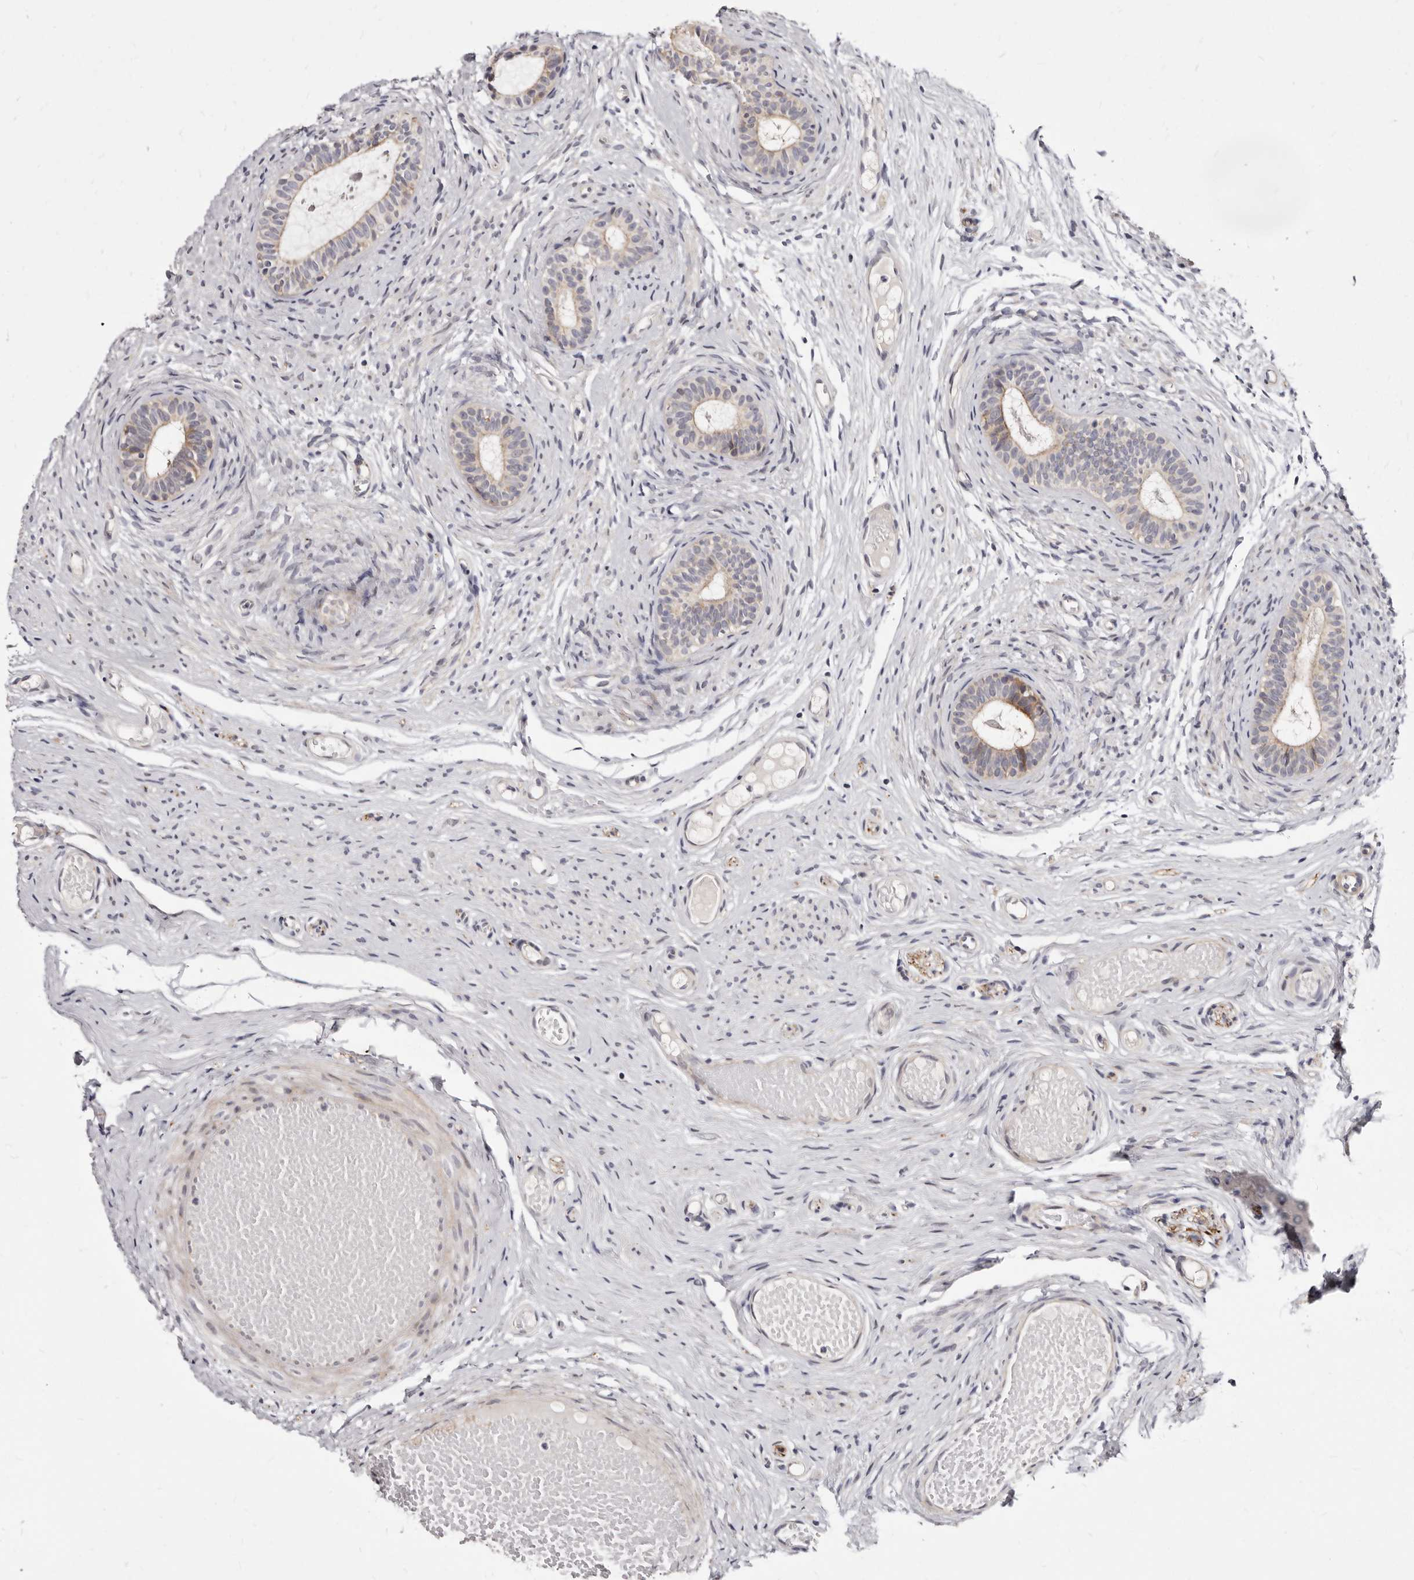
{"staining": {"intensity": "moderate", "quantity": "25%-75%", "location": "cytoplasmic/membranous"}, "tissue": "epididymis", "cell_type": "Glandular cells", "image_type": "normal", "snomed": [{"axis": "morphology", "description": "Normal tissue, NOS"}, {"axis": "topography", "description": "Epididymis"}], "caption": "Immunohistochemistry (IHC) histopathology image of unremarkable epididymis: human epididymis stained using immunohistochemistry (IHC) exhibits medium levels of moderate protein expression localized specifically in the cytoplasmic/membranous of glandular cells, appearing as a cytoplasmic/membranous brown color.", "gene": "KLHL4", "patient": {"sex": "male", "age": 9}}